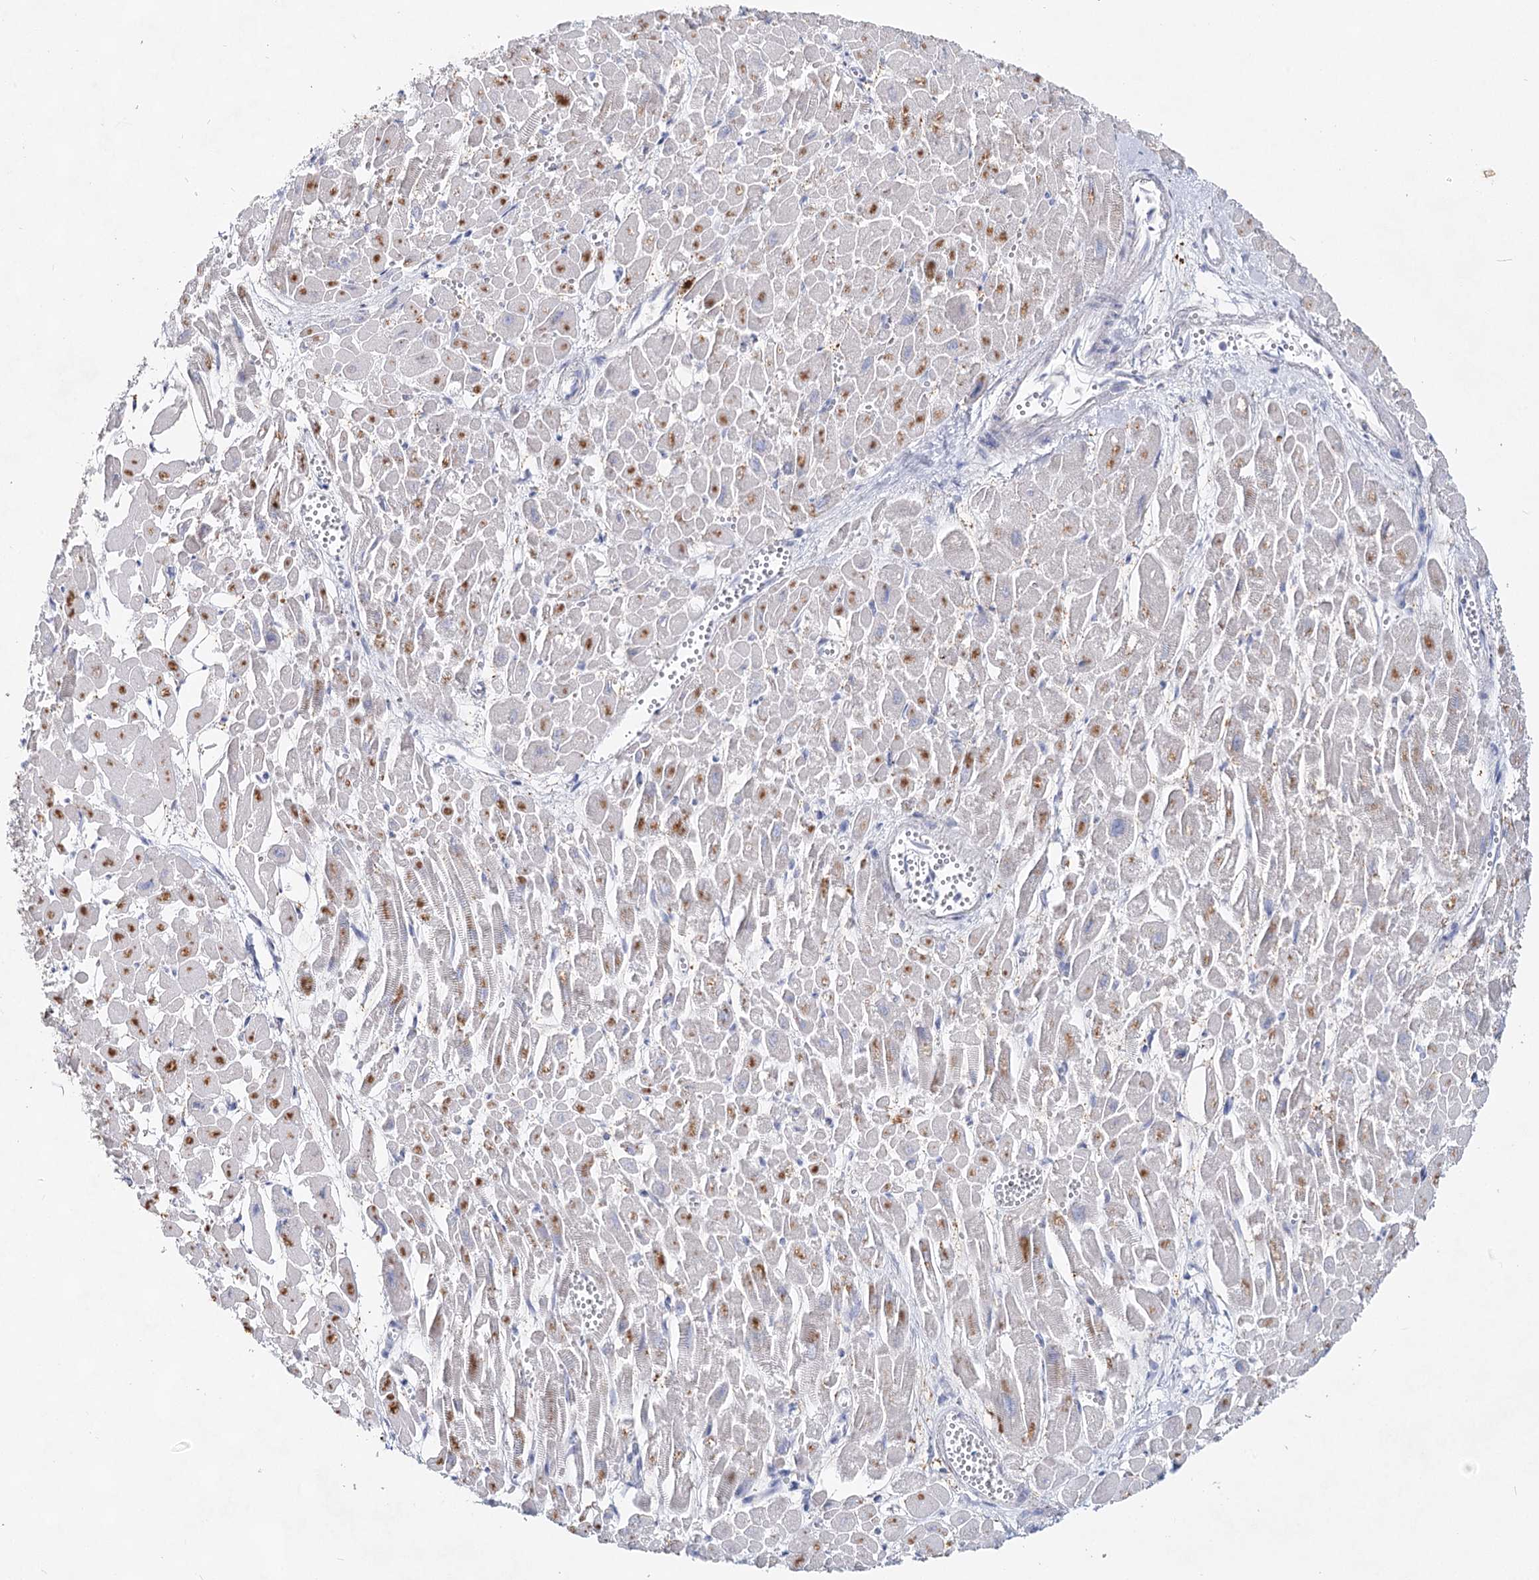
{"staining": {"intensity": "moderate", "quantity": "25%-75%", "location": "cytoplasmic/membranous"}, "tissue": "heart muscle", "cell_type": "Cardiomyocytes", "image_type": "normal", "snomed": [{"axis": "morphology", "description": "Normal tissue, NOS"}, {"axis": "topography", "description": "Heart"}], "caption": "Immunohistochemical staining of unremarkable heart muscle demonstrates moderate cytoplasmic/membranous protein expression in about 25%-75% of cardiomyocytes.", "gene": "CCDC73", "patient": {"sex": "male", "age": 54}}